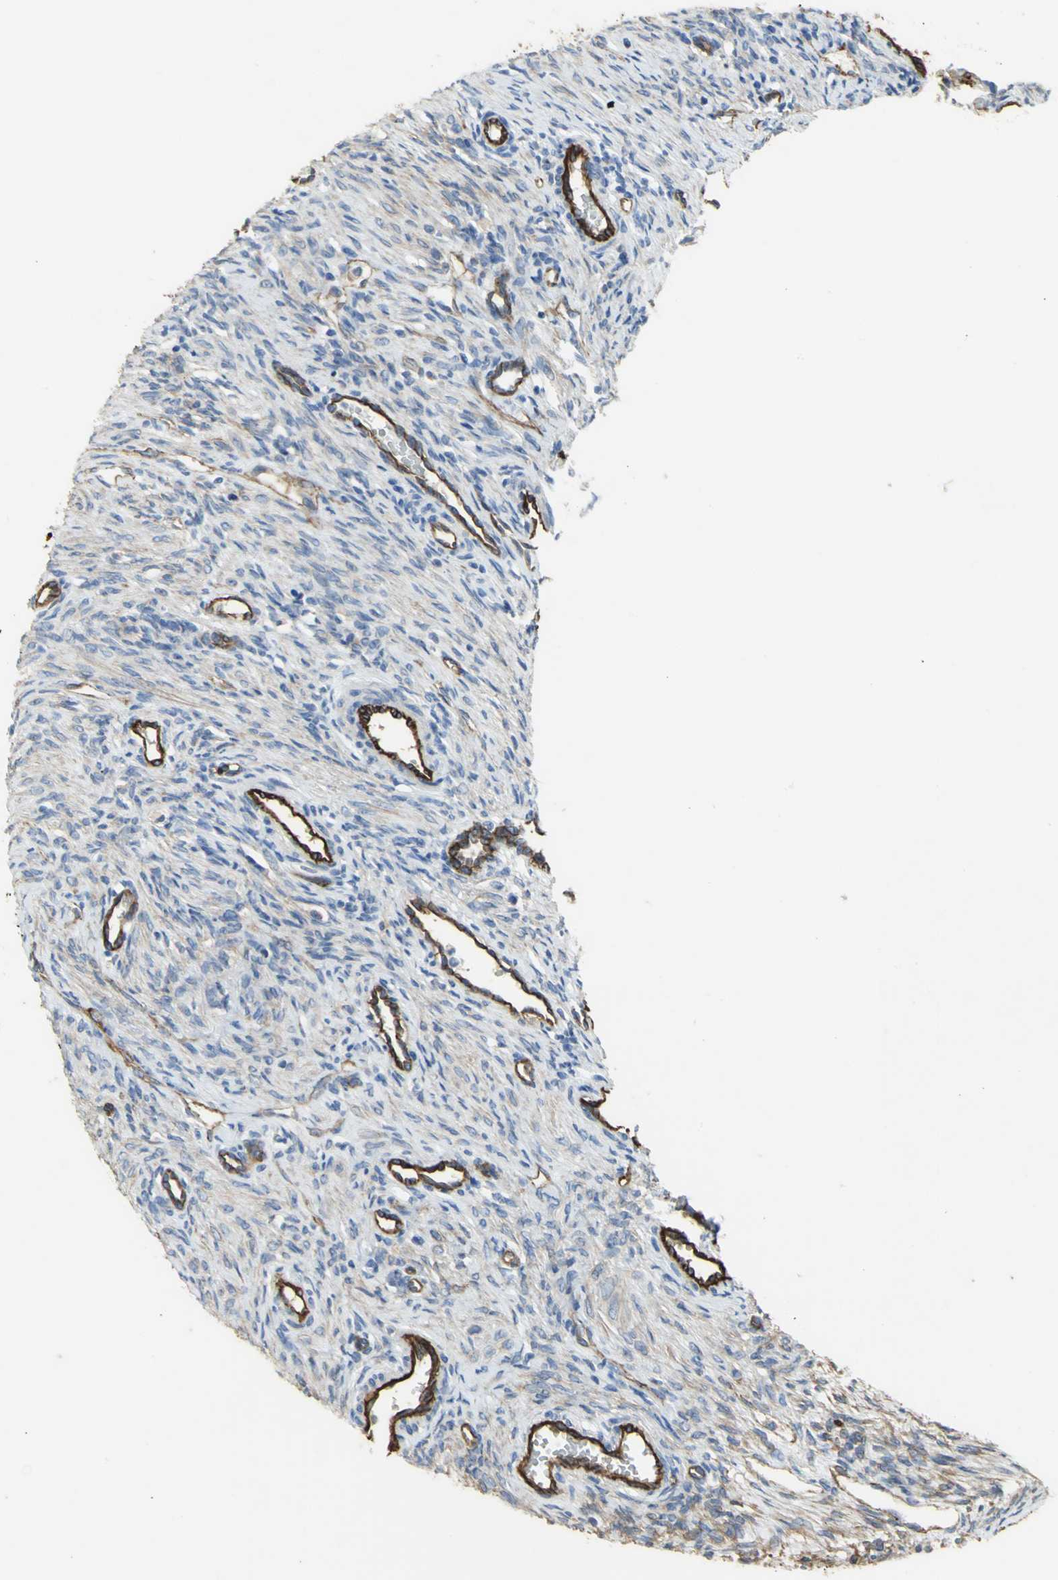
{"staining": {"intensity": "strong", "quantity": "25%-75%", "location": "cytoplasmic/membranous"}, "tissue": "ovary", "cell_type": "Ovarian stroma cells", "image_type": "normal", "snomed": [{"axis": "morphology", "description": "Normal tissue, NOS"}, {"axis": "topography", "description": "Ovary"}], "caption": "This micrograph shows immunohistochemistry staining of unremarkable ovary, with high strong cytoplasmic/membranous staining in about 25%-75% of ovarian stroma cells.", "gene": "FLNB", "patient": {"sex": "female", "age": 33}}